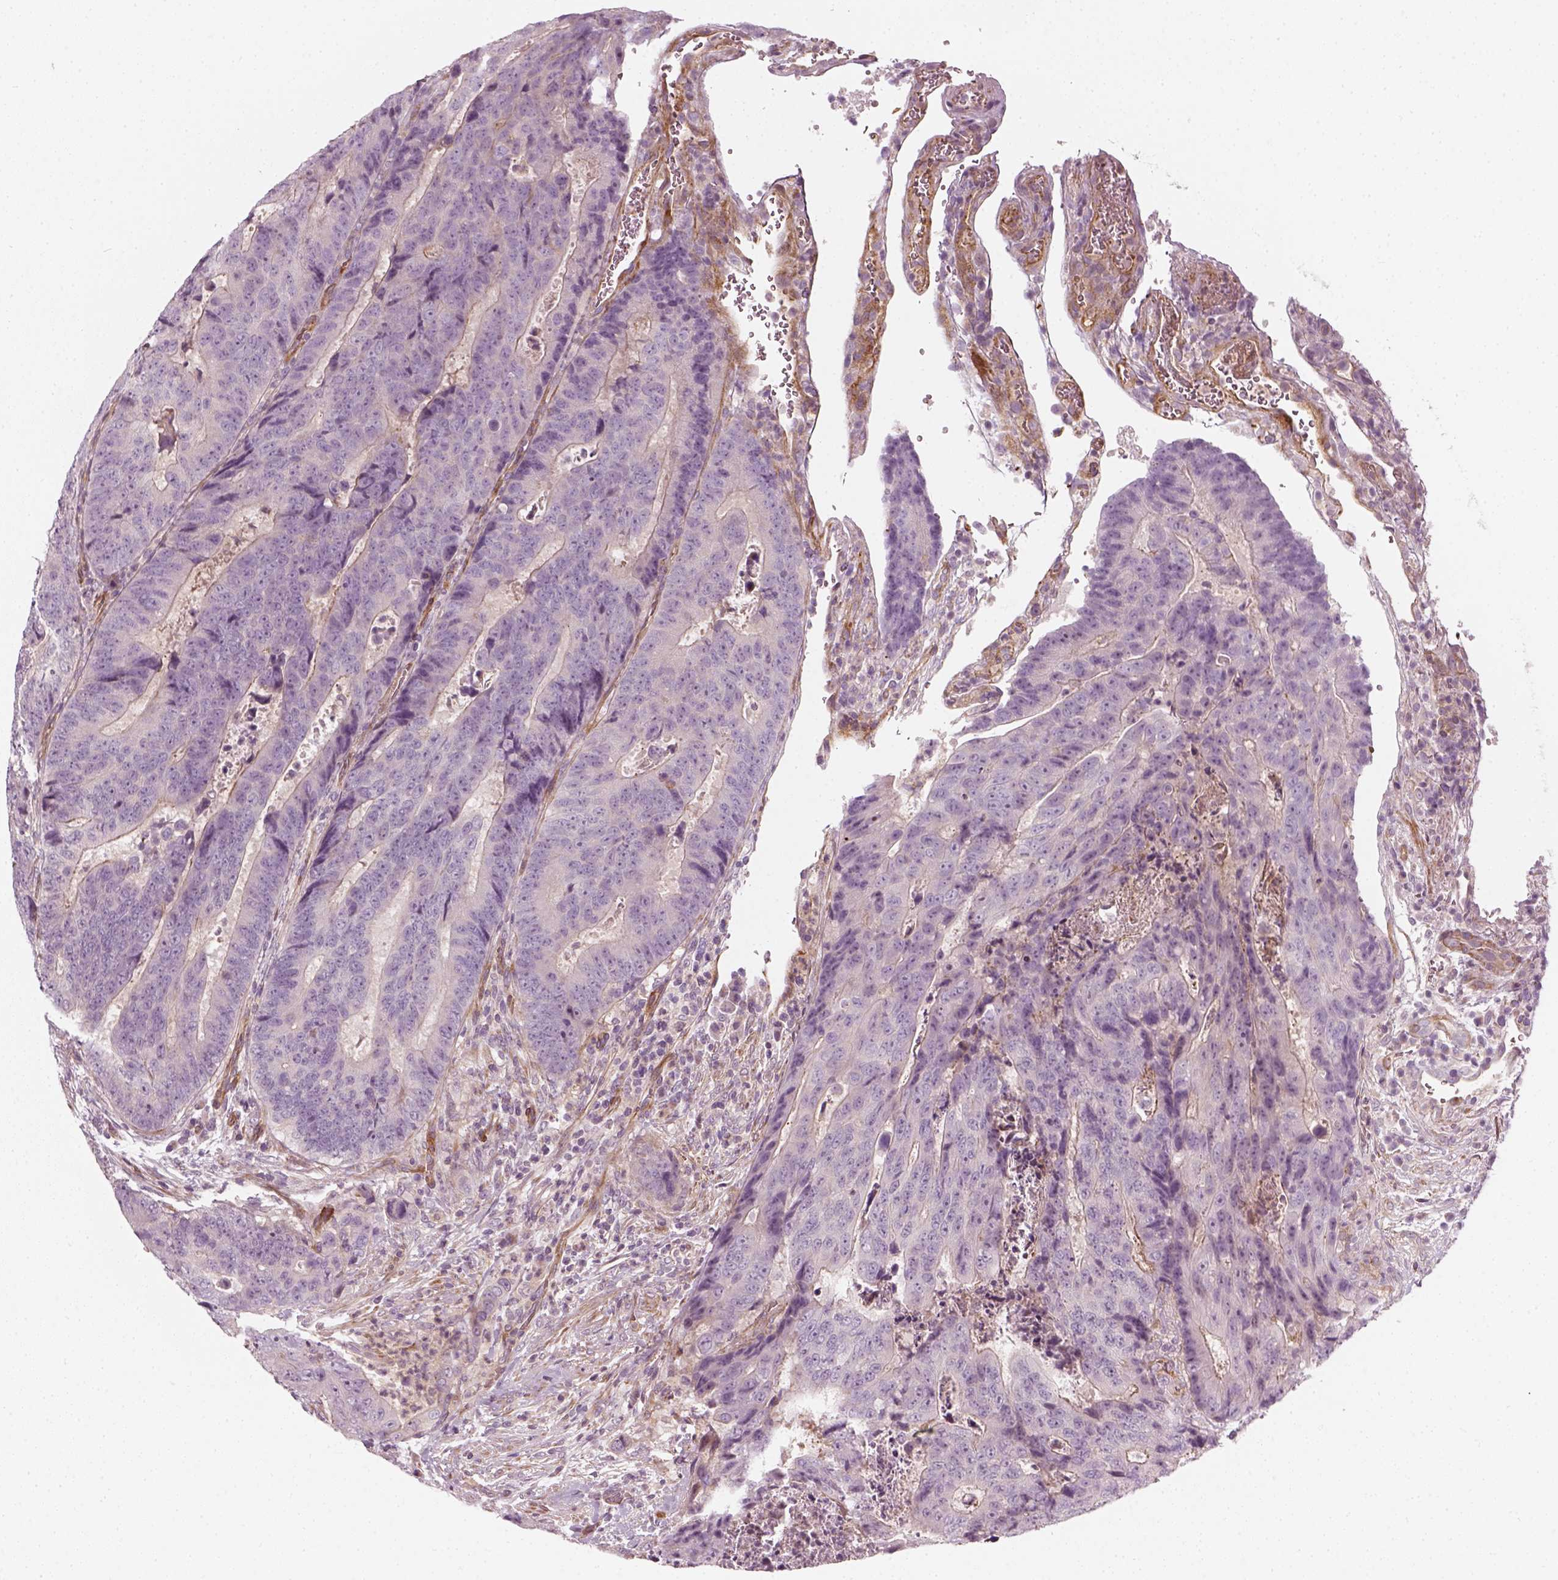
{"staining": {"intensity": "negative", "quantity": "none", "location": "none"}, "tissue": "colorectal cancer", "cell_type": "Tumor cells", "image_type": "cancer", "snomed": [{"axis": "morphology", "description": "Adenocarcinoma, NOS"}, {"axis": "topography", "description": "Colon"}], "caption": "This is a micrograph of immunohistochemistry (IHC) staining of adenocarcinoma (colorectal), which shows no positivity in tumor cells.", "gene": "DNASE1L1", "patient": {"sex": "female", "age": 48}}